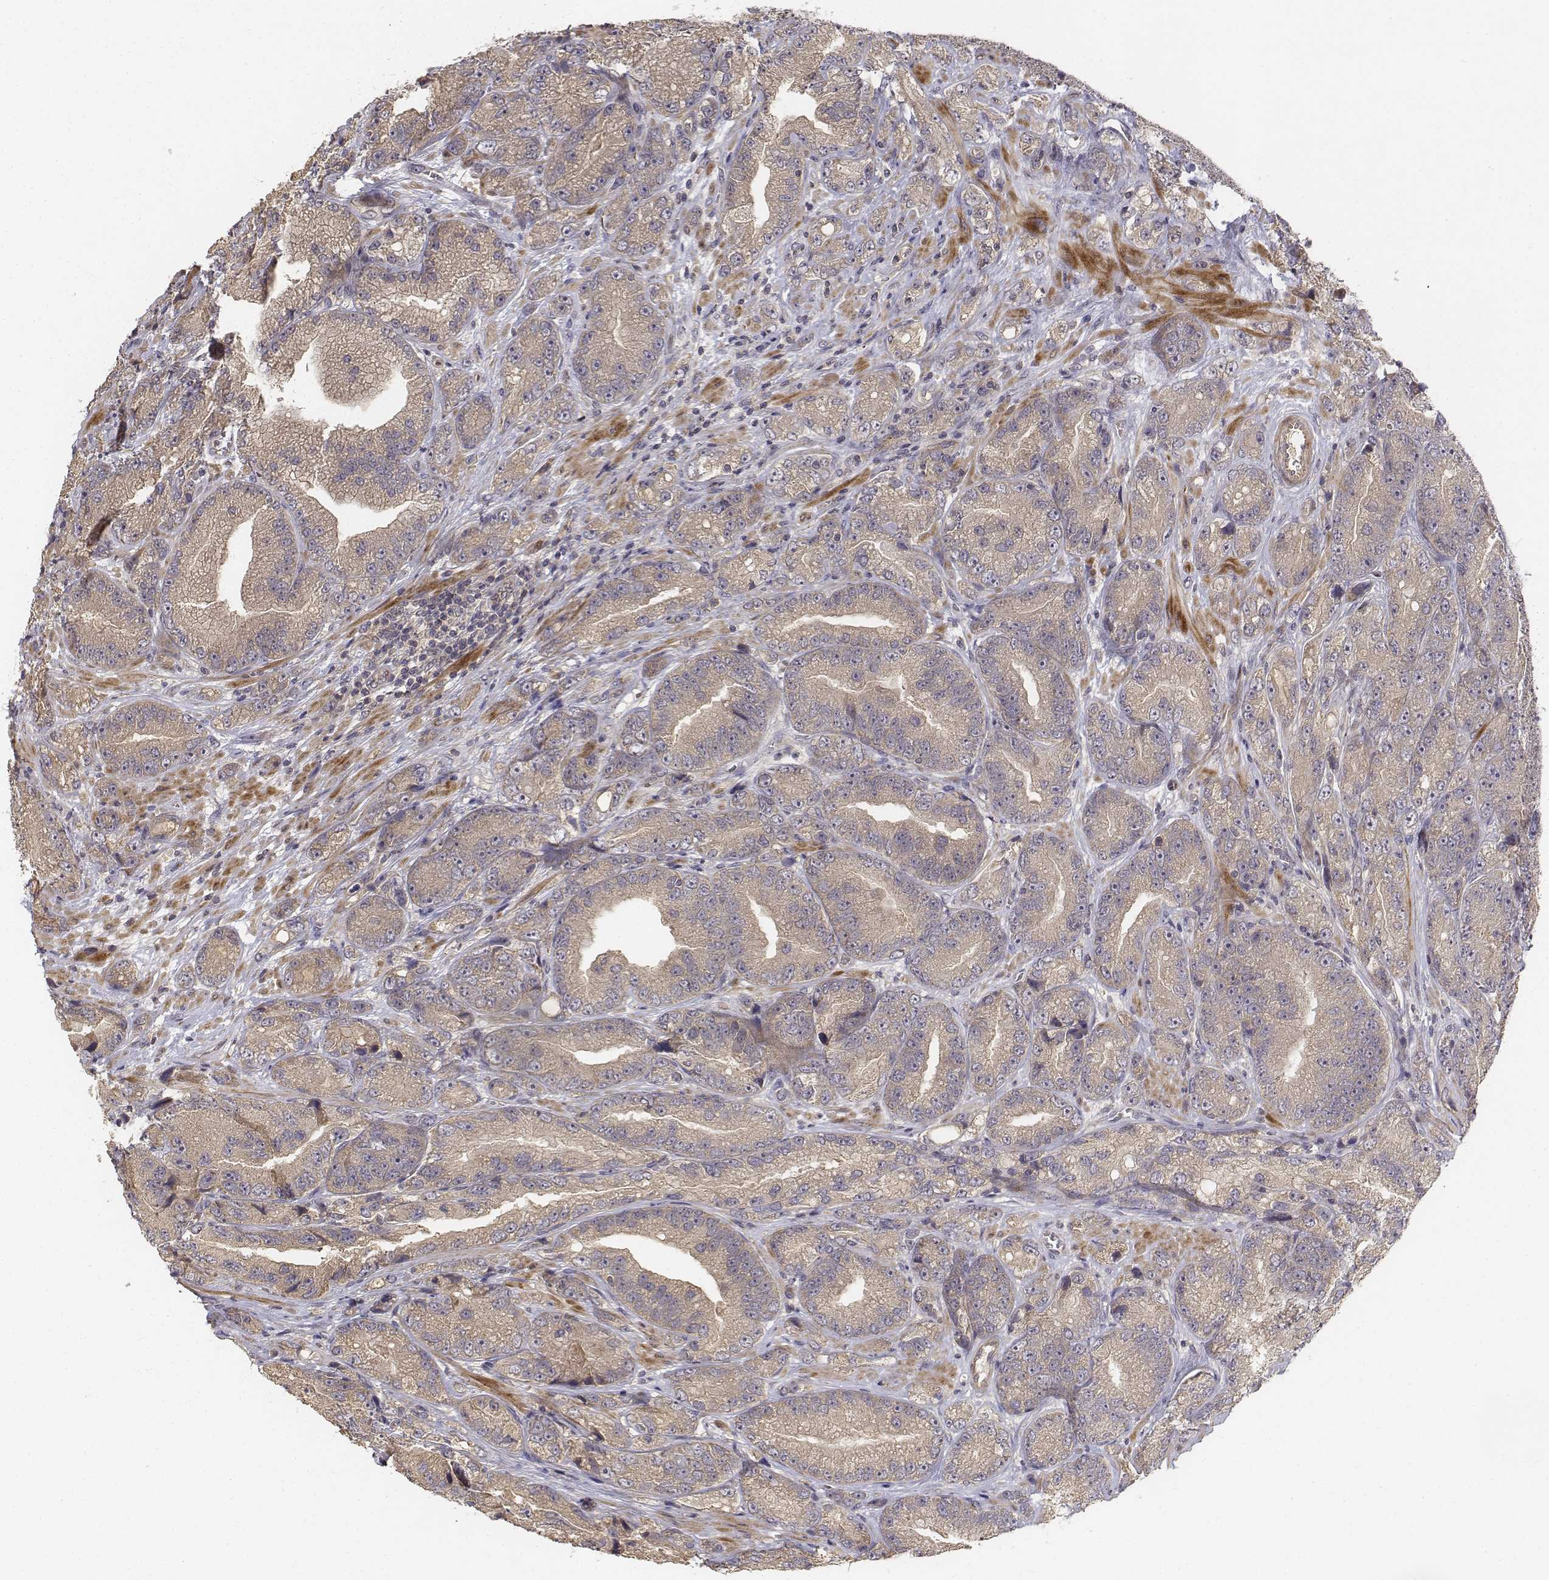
{"staining": {"intensity": "weak", "quantity": "25%-75%", "location": "cytoplasmic/membranous"}, "tissue": "prostate cancer", "cell_type": "Tumor cells", "image_type": "cancer", "snomed": [{"axis": "morphology", "description": "Adenocarcinoma, NOS"}, {"axis": "topography", "description": "Prostate"}], "caption": "Approximately 25%-75% of tumor cells in human prostate cancer (adenocarcinoma) show weak cytoplasmic/membranous protein positivity as visualized by brown immunohistochemical staining.", "gene": "FBXO21", "patient": {"sex": "male", "age": 63}}